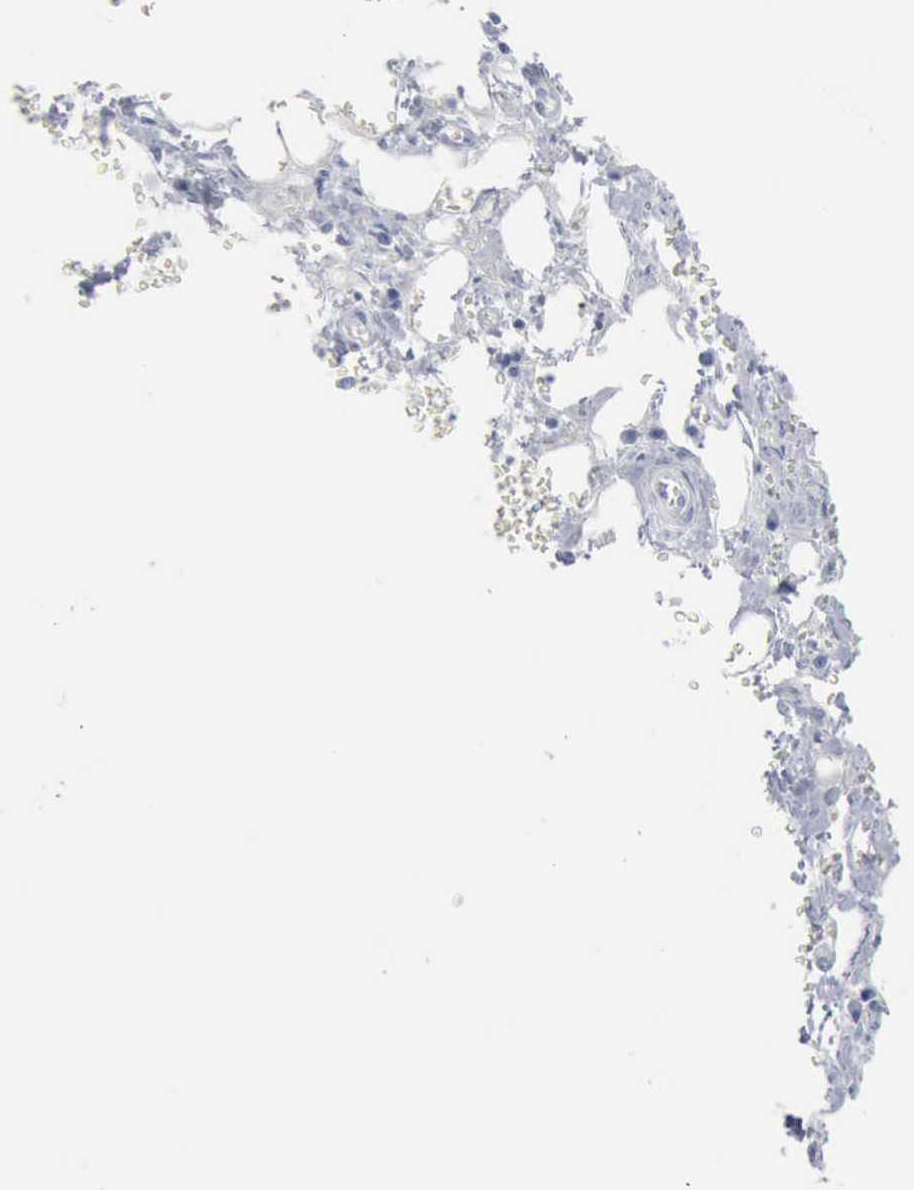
{"staining": {"intensity": "negative", "quantity": "none", "location": "none"}, "tissue": "pancreatic cancer", "cell_type": "Tumor cells", "image_type": "cancer", "snomed": [{"axis": "morphology", "description": "Adenocarcinoma, NOS"}, {"axis": "topography", "description": "Pancreas"}], "caption": "Tumor cells show no significant expression in pancreatic cancer.", "gene": "DMD", "patient": {"sex": "male", "age": 69}}